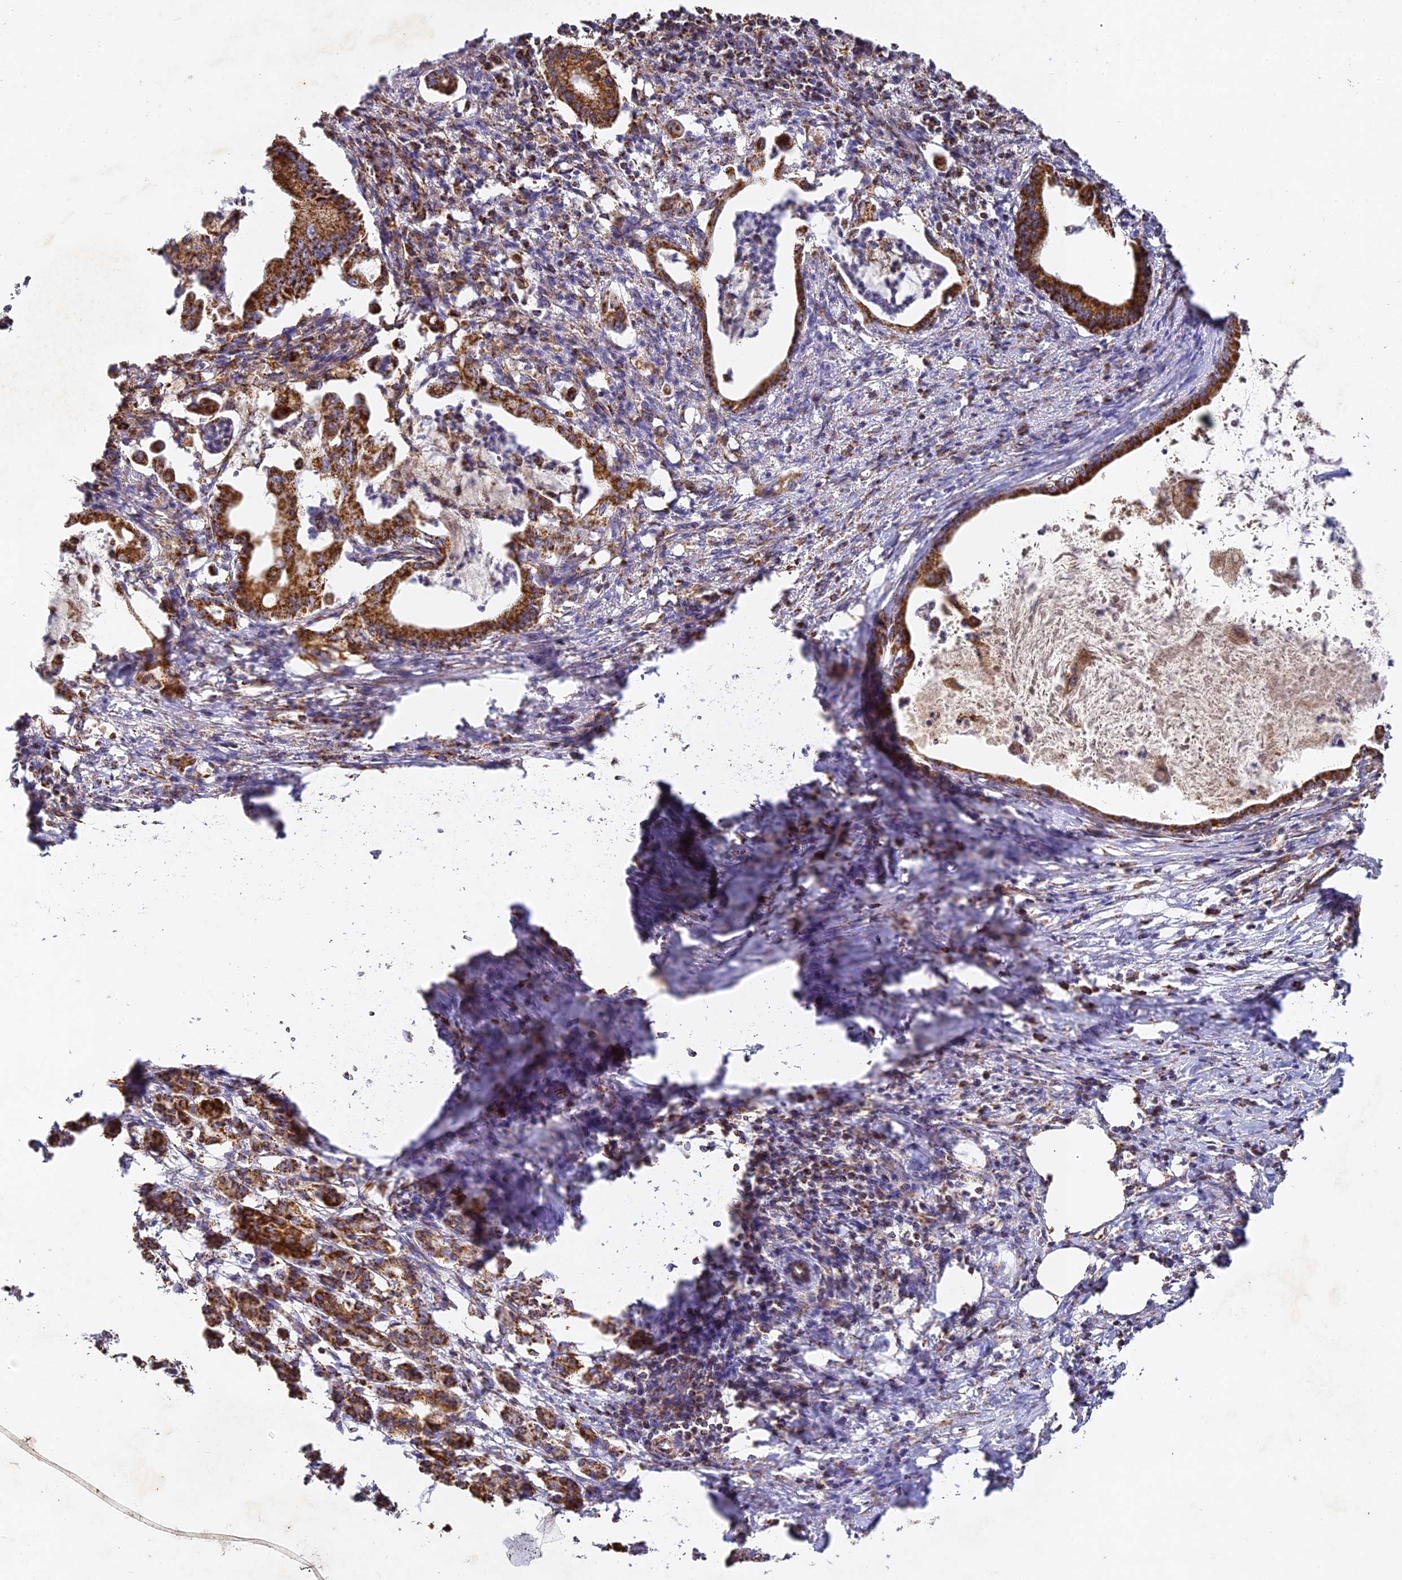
{"staining": {"intensity": "strong", "quantity": ">75%", "location": "cytoplasmic/membranous"}, "tissue": "pancreatic cancer", "cell_type": "Tumor cells", "image_type": "cancer", "snomed": [{"axis": "morphology", "description": "Adenocarcinoma, NOS"}, {"axis": "topography", "description": "Pancreas"}], "caption": "Immunohistochemistry of human pancreatic cancer (adenocarcinoma) demonstrates high levels of strong cytoplasmic/membranous staining in approximately >75% of tumor cells. (Stains: DAB (3,3'-diaminobenzidine) in brown, nuclei in blue, Microscopy: brightfield microscopy at high magnification).", "gene": "DONSON", "patient": {"sex": "female", "age": 55}}